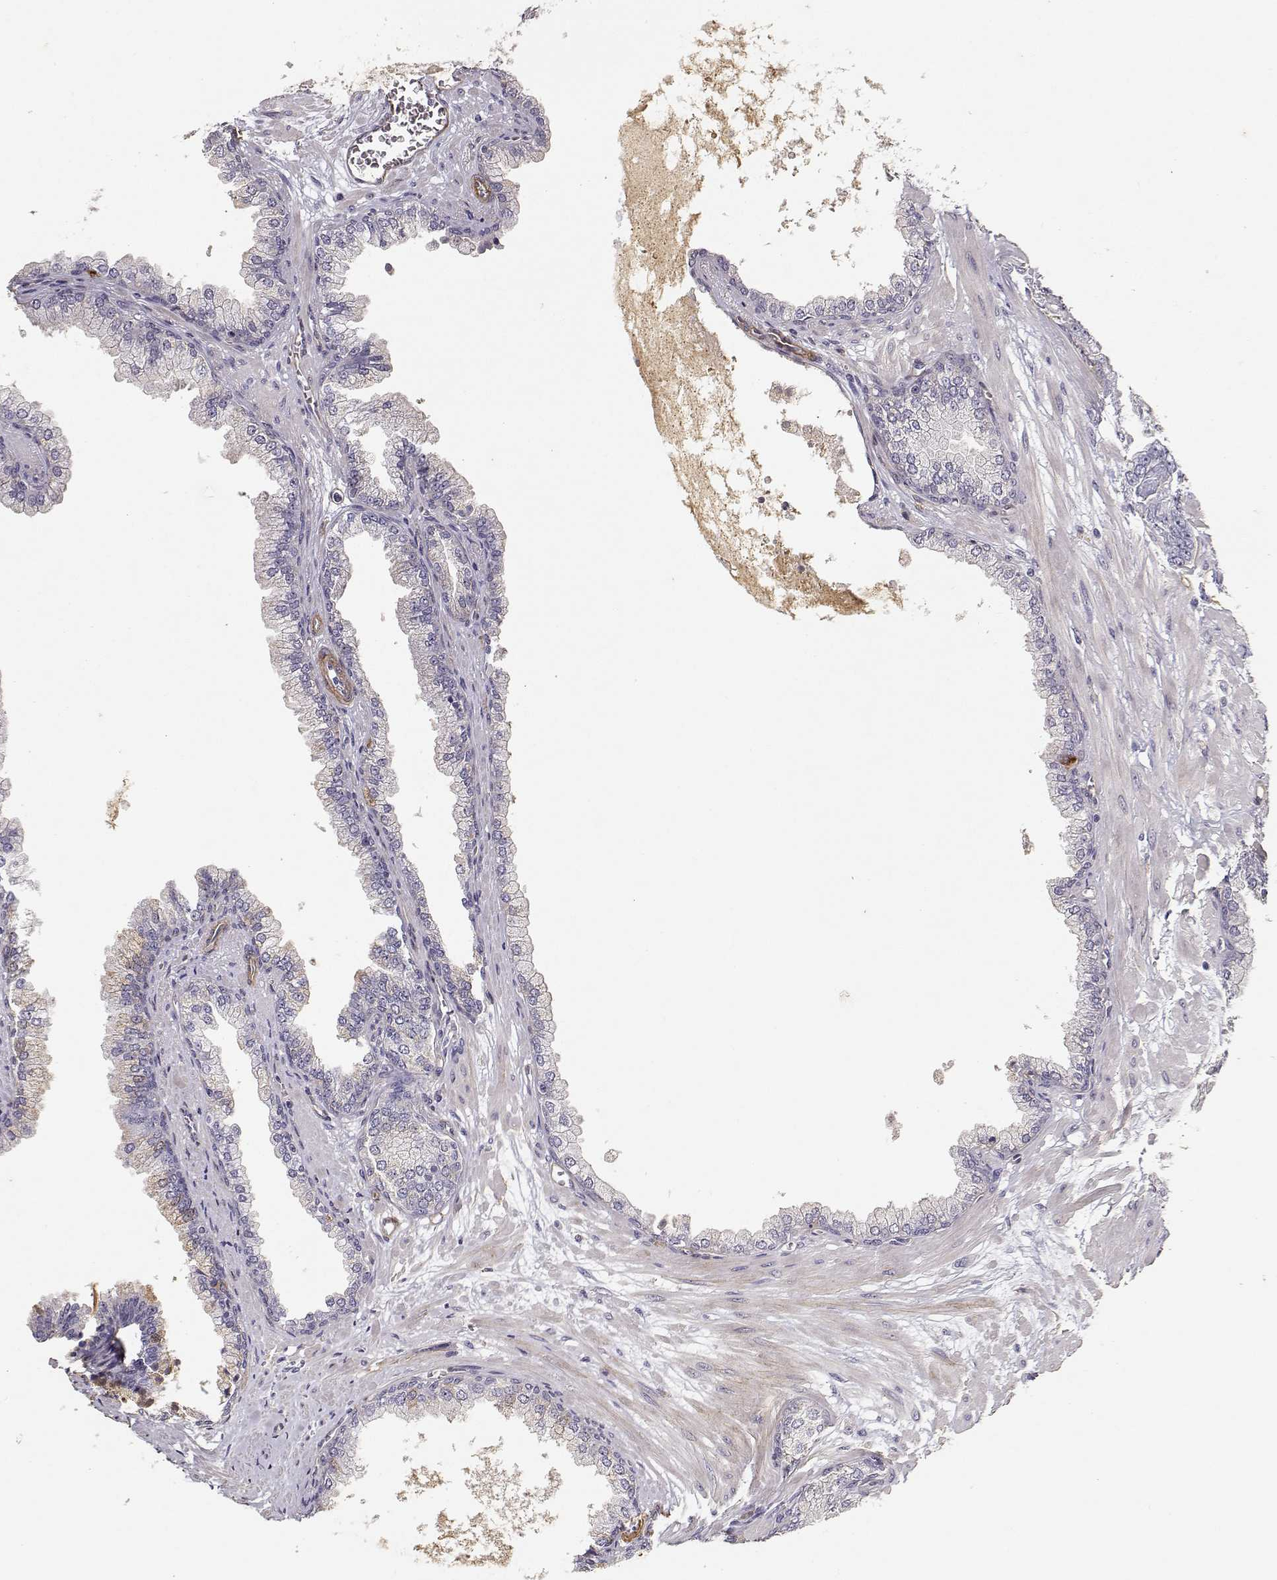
{"staining": {"intensity": "negative", "quantity": "none", "location": "none"}, "tissue": "prostate cancer", "cell_type": "Tumor cells", "image_type": "cancer", "snomed": [{"axis": "morphology", "description": "Adenocarcinoma, Low grade"}, {"axis": "topography", "description": "Prostate"}], "caption": "IHC histopathology image of adenocarcinoma (low-grade) (prostate) stained for a protein (brown), which shows no staining in tumor cells. Nuclei are stained in blue.", "gene": "LAMA5", "patient": {"sex": "male", "age": 64}}